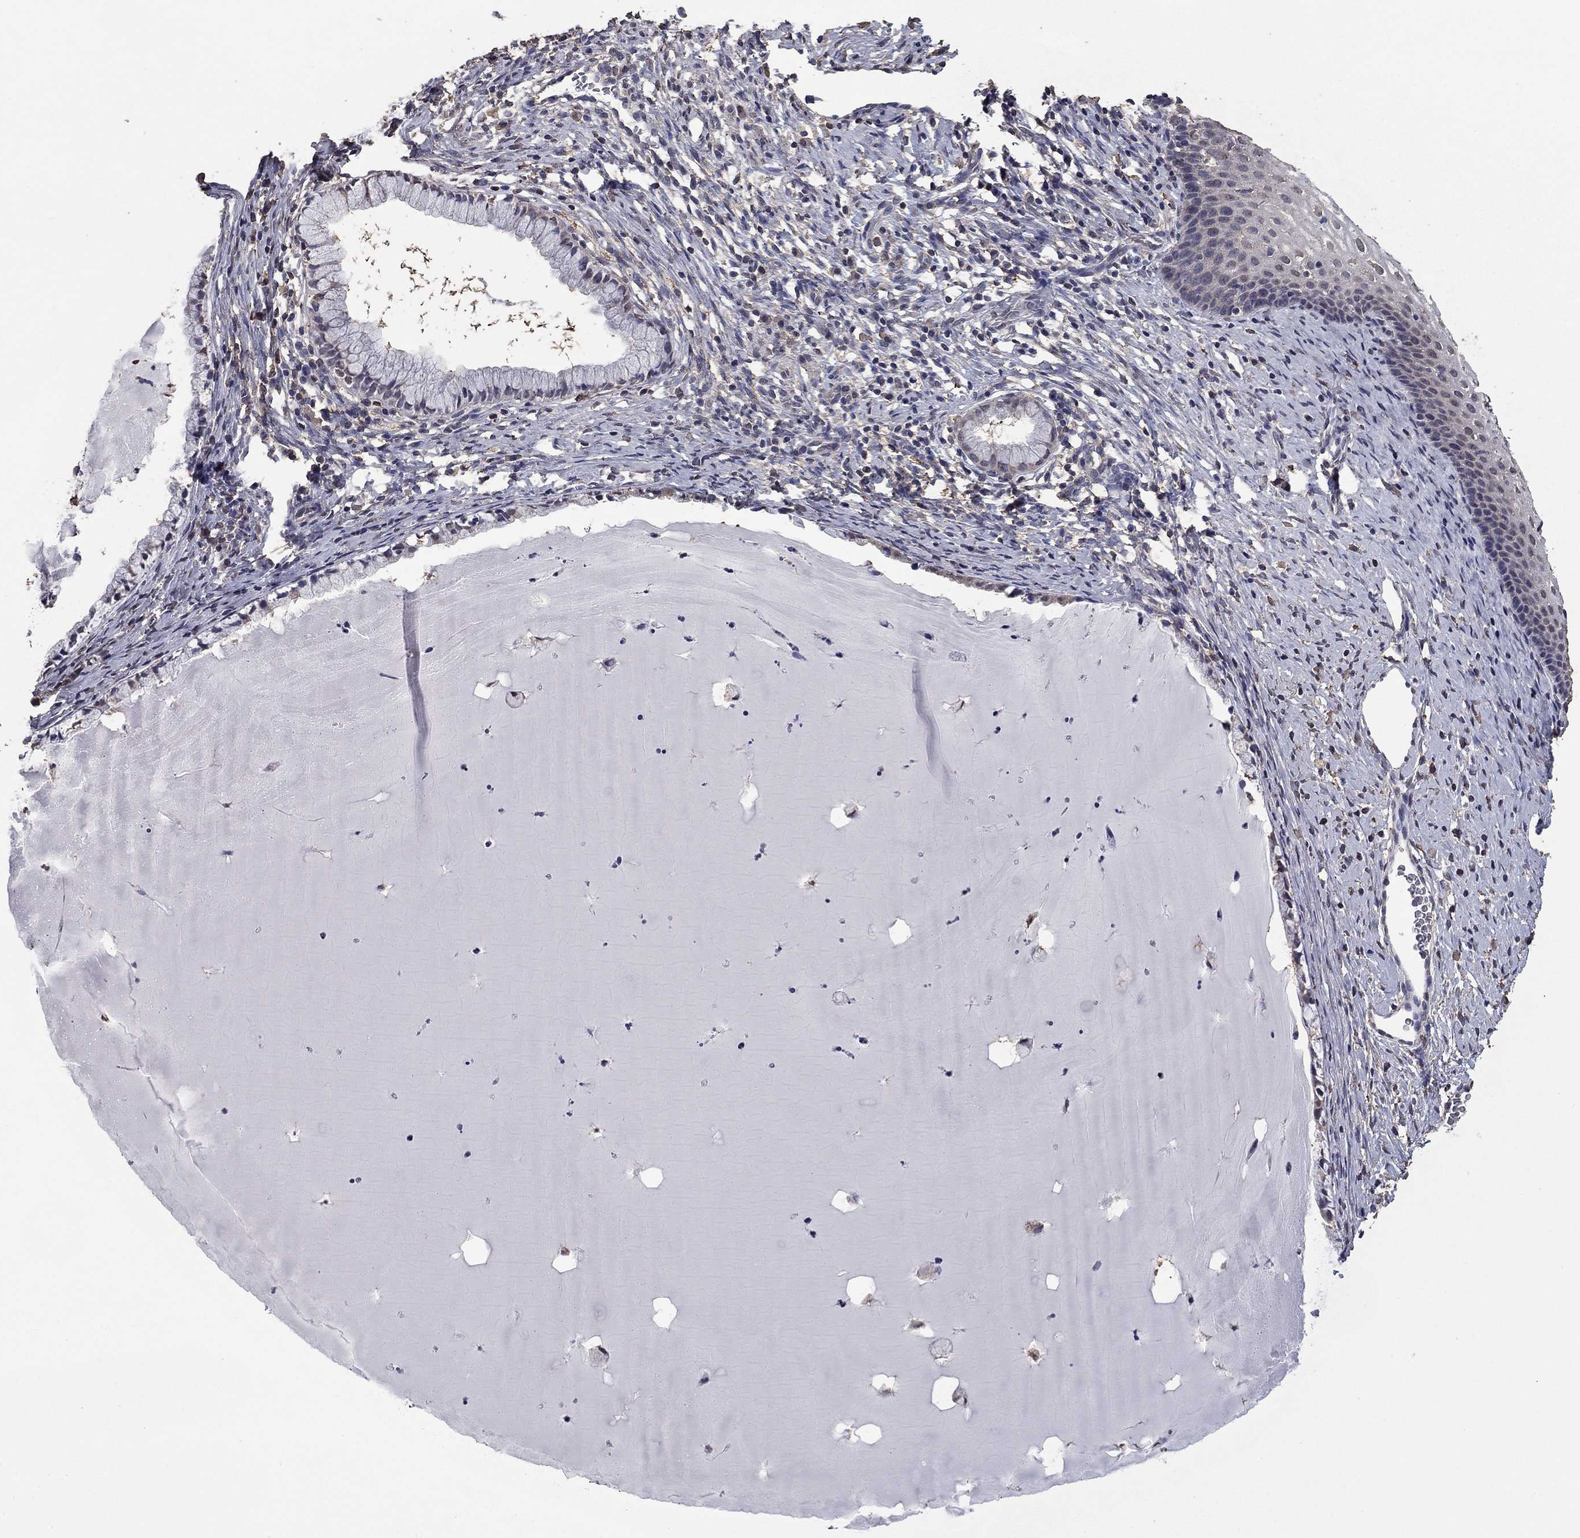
{"staining": {"intensity": "negative", "quantity": "none", "location": "none"}, "tissue": "cervix", "cell_type": "Glandular cells", "image_type": "normal", "snomed": [{"axis": "morphology", "description": "Normal tissue, NOS"}, {"axis": "topography", "description": "Cervix"}], "caption": "DAB (3,3'-diaminobenzidine) immunohistochemical staining of normal cervix reveals no significant expression in glandular cells. Nuclei are stained in blue.", "gene": "MFAP3L", "patient": {"sex": "female", "age": 39}}